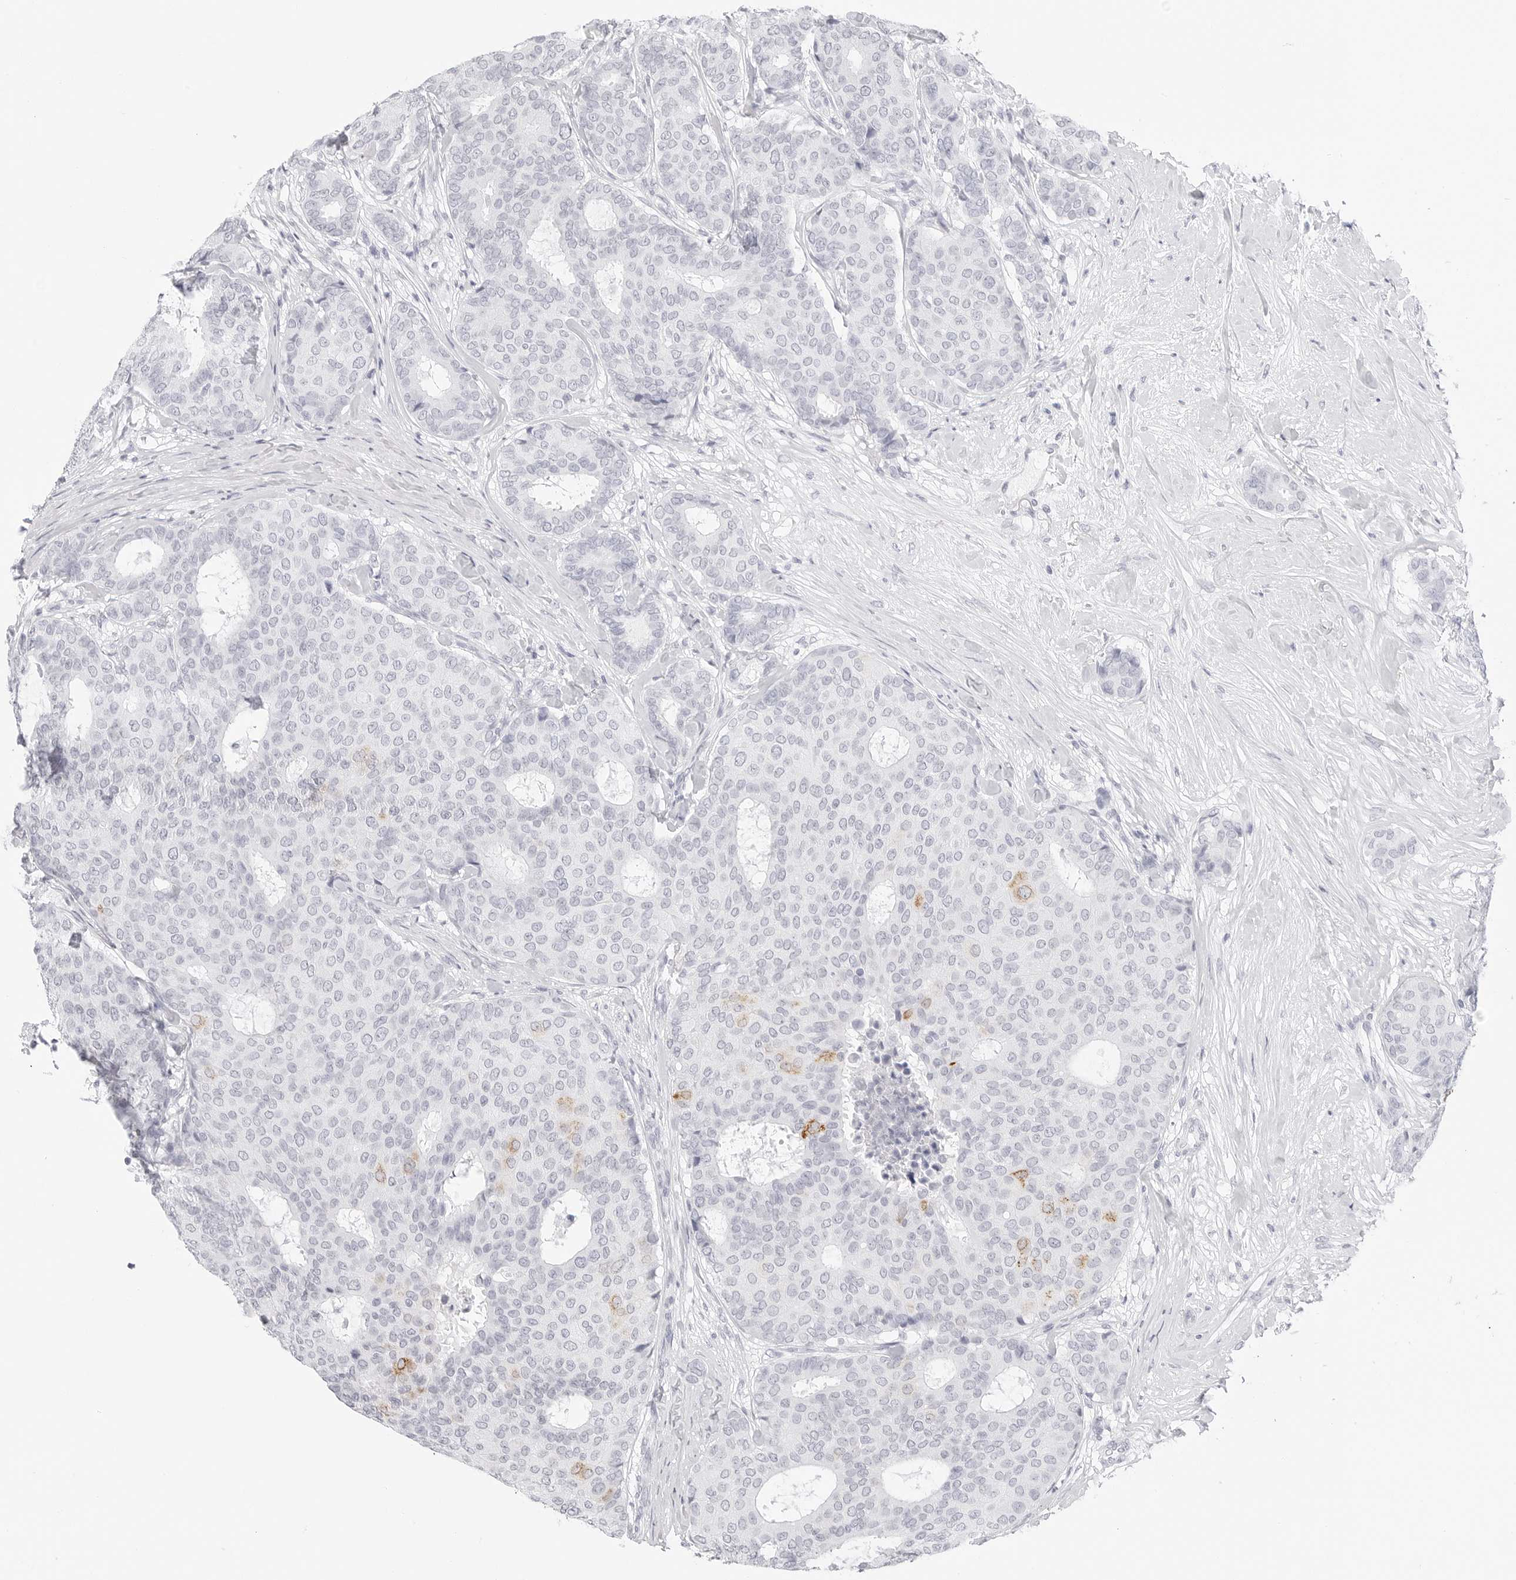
{"staining": {"intensity": "weak", "quantity": "<25%", "location": "cytoplasmic/membranous"}, "tissue": "breast cancer", "cell_type": "Tumor cells", "image_type": "cancer", "snomed": [{"axis": "morphology", "description": "Duct carcinoma"}, {"axis": "topography", "description": "Breast"}], "caption": "DAB (3,3'-diaminobenzidine) immunohistochemical staining of breast cancer reveals no significant expression in tumor cells.", "gene": "HMGCS2", "patient": {"sex": "female", "age": 75}}